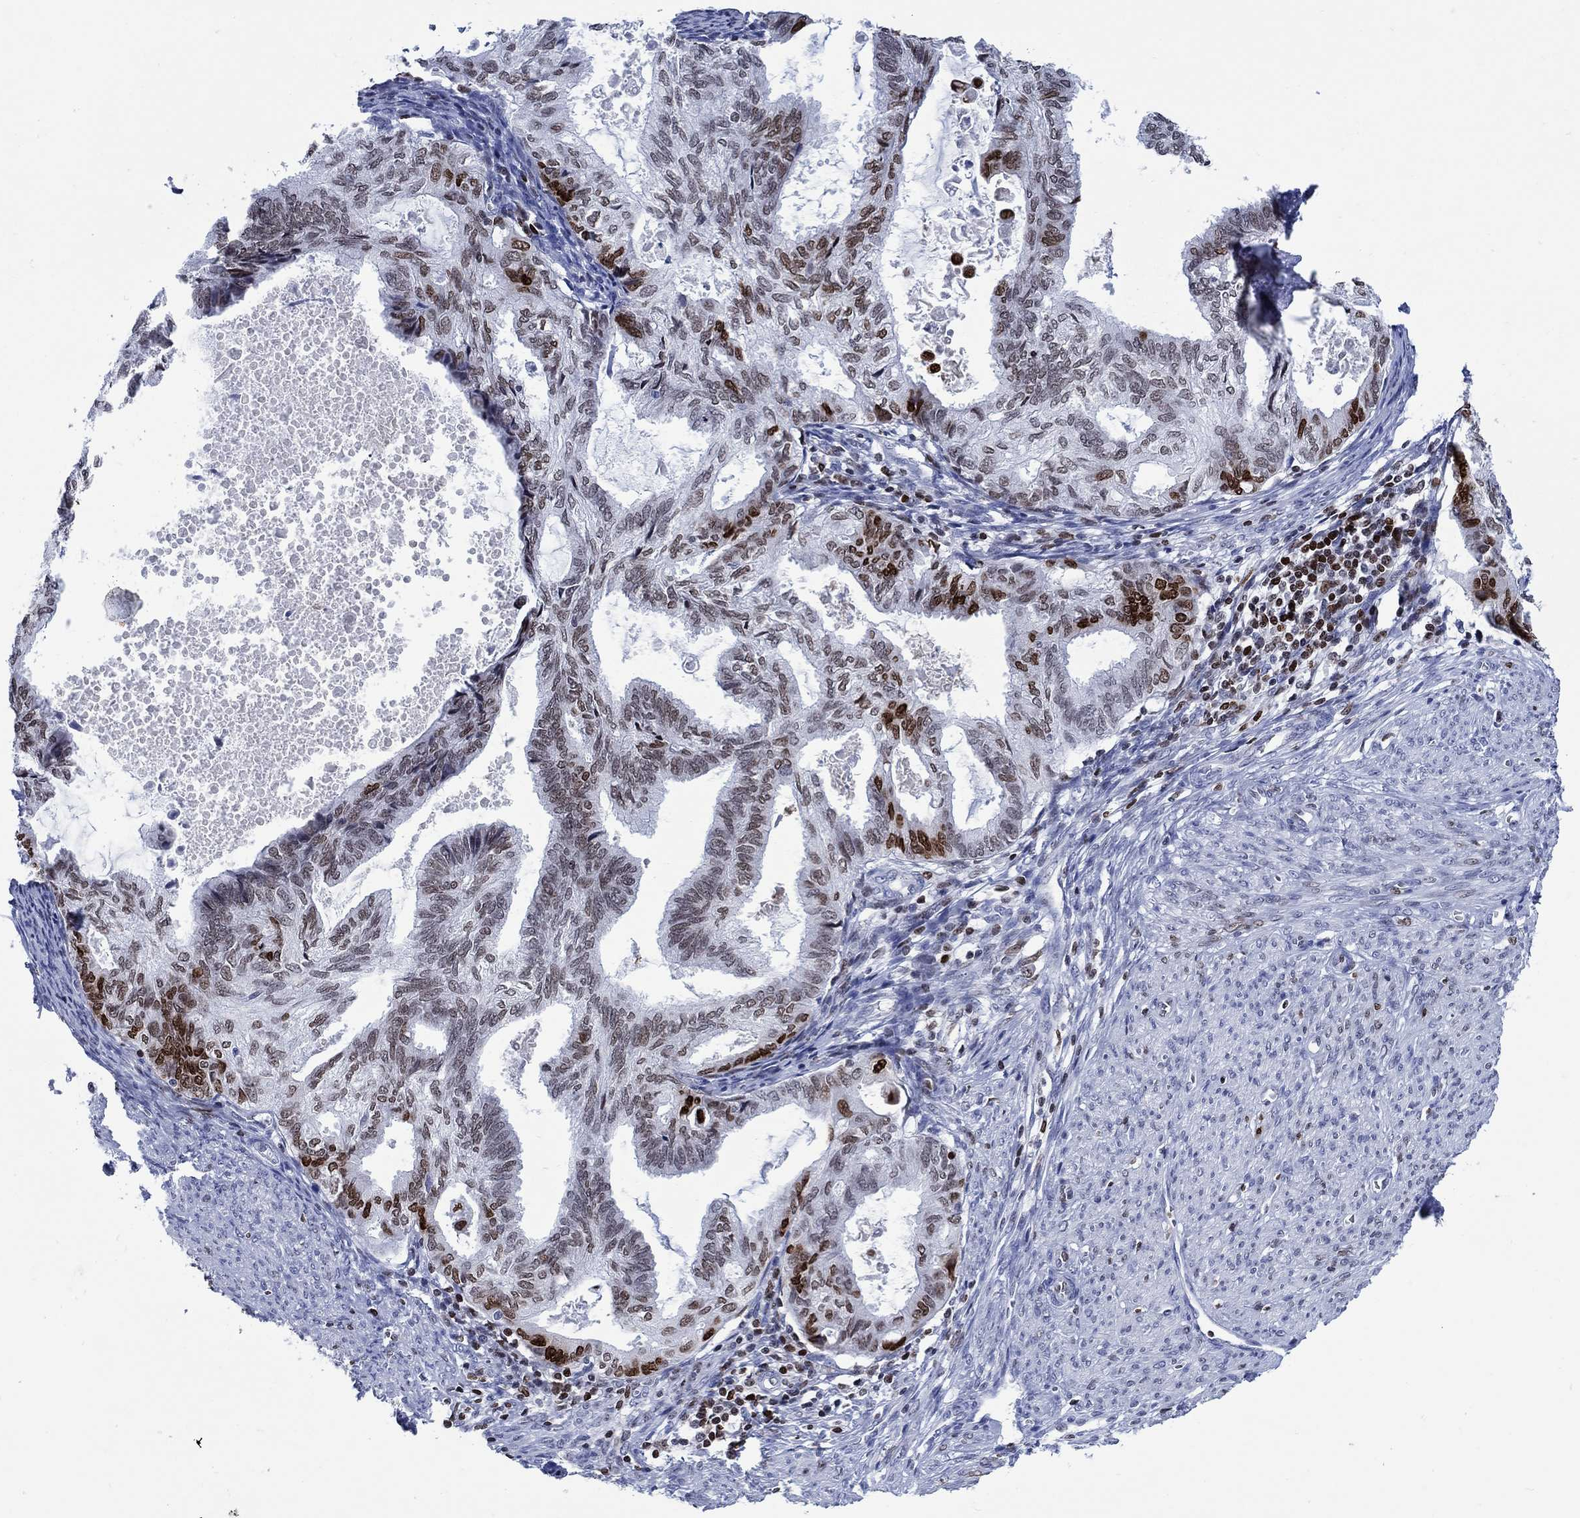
{"staining": {"intensity": "strong", "quantity": "<25%", "location": "nuclear"}, "tissue": "endometrial cancer", "cell_type": "Tumor cells", "image_type": "cancer", "snomed": [{"axis": "morphology", "description": "Adenocarcinoma, NOS"}, {"axis": "topography", "description": "Endometrium"}], "caption": "A brown stain shows strong nuclear staining of a protein in human endometrial cancer tumor cells. (DAB (3,3'-diaminobenzidine) = brown stain, brightfield microscopy at high magnification).", "gene": "HMGA1", "patient": {"sex": "female", "age": 86}}